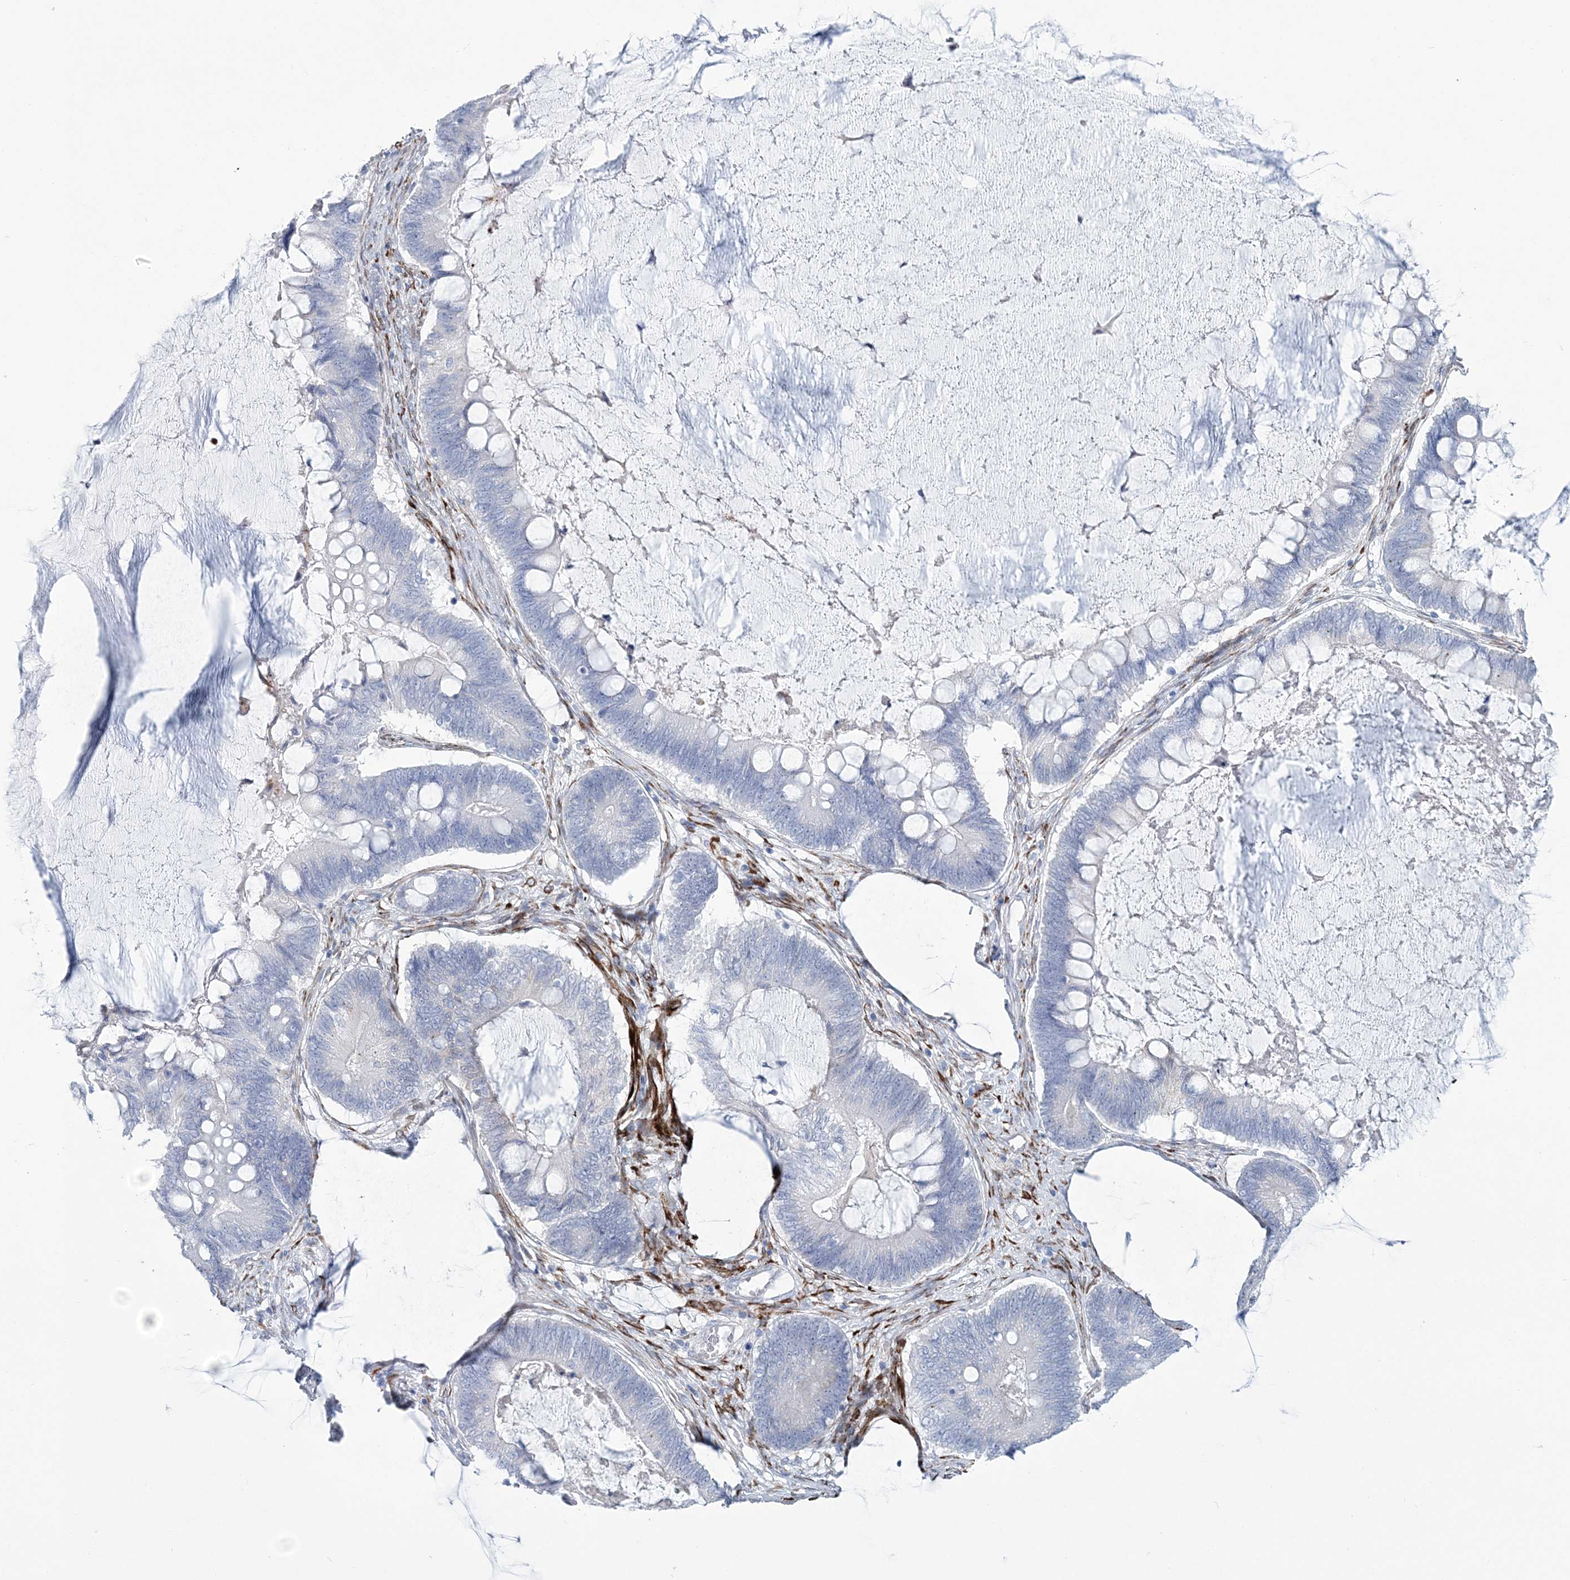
{"staining": {"intensity": "negative", "quantity": "none", "location": "none"}, "tissue": "ovarian cancer", "cell_type": "Tumor cells", "image_type": "cancer", "snomed": [{"axis": "morphology", "description": "Cystadenocarcinoma, mucinous, NOS"}, {"axis": "topography", "description": "Ovary"}], "caption": "Immunohistochemistry micrograph of neoplastic tissue: mucinous cystadenocarcinoma (ovarian) stained with DAB exhibits no significant protein expression in tumor cells.", "gene": "RAB11FIP5", "patient": {"sex": "female", "age": 61}}